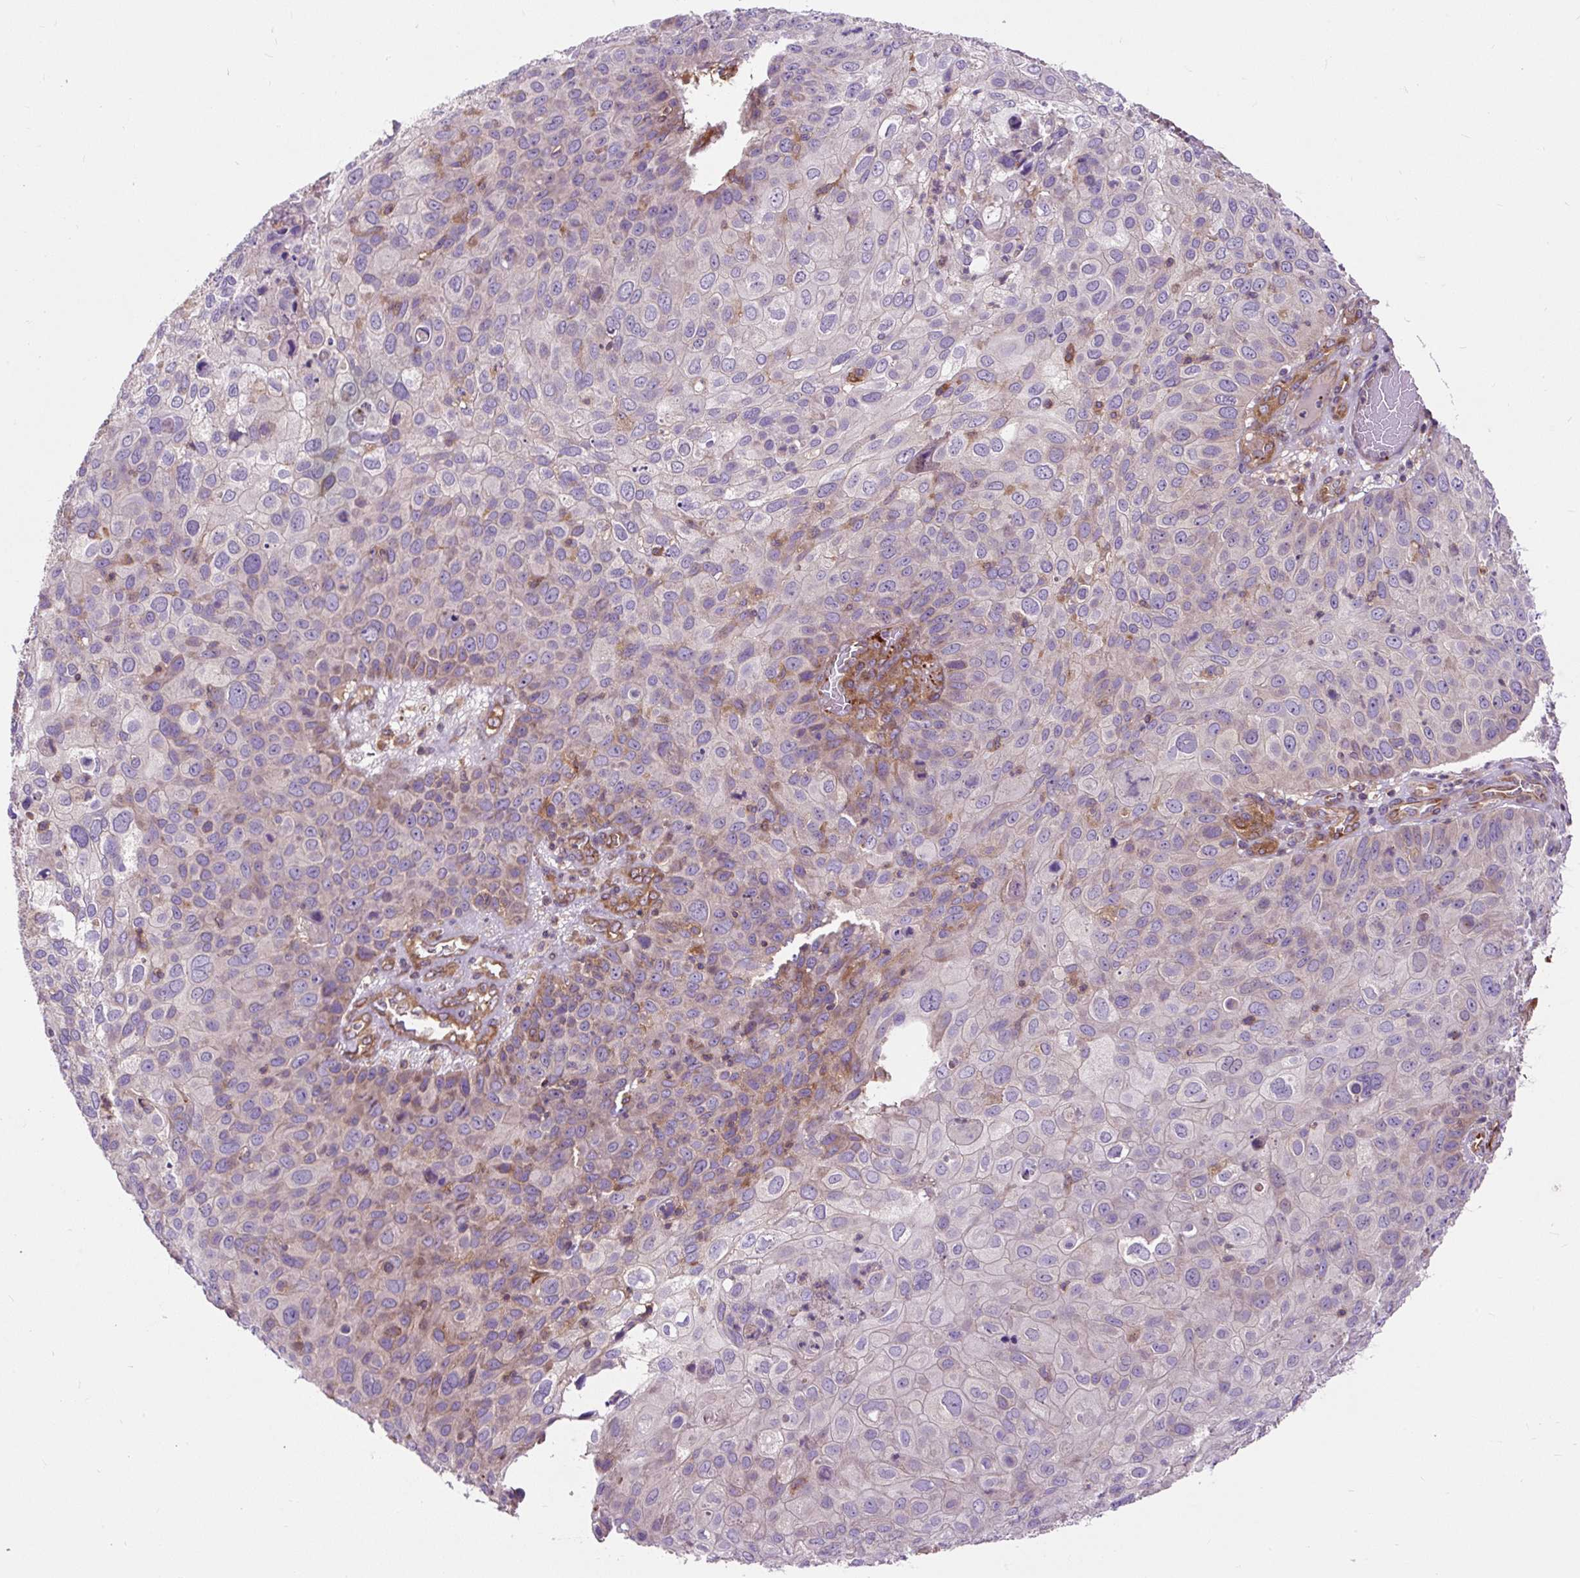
{"staining": {"intensity": "moderate", "quantity": "<25%", "location": "cytoplasmic/membranous"}, "tissue": "skin cancer", "cell_type": "Tumor cells", "image_type": "cancer", "snomed": [{"axis": "morphology", "description": "Squamous cell carcinoma, NOS"}, {"axis": "topography", "description": "Skin"}], "caption": "There is low levels of moderate cytoplasmic/membranous positivity in tumor cells of skin cancer (squamous cell carcinoma), as demonstrated by immunohistochemical staining (brown color).", "gene": "PCDHGB3", "patient": {"sex": "male", "age": 87}}